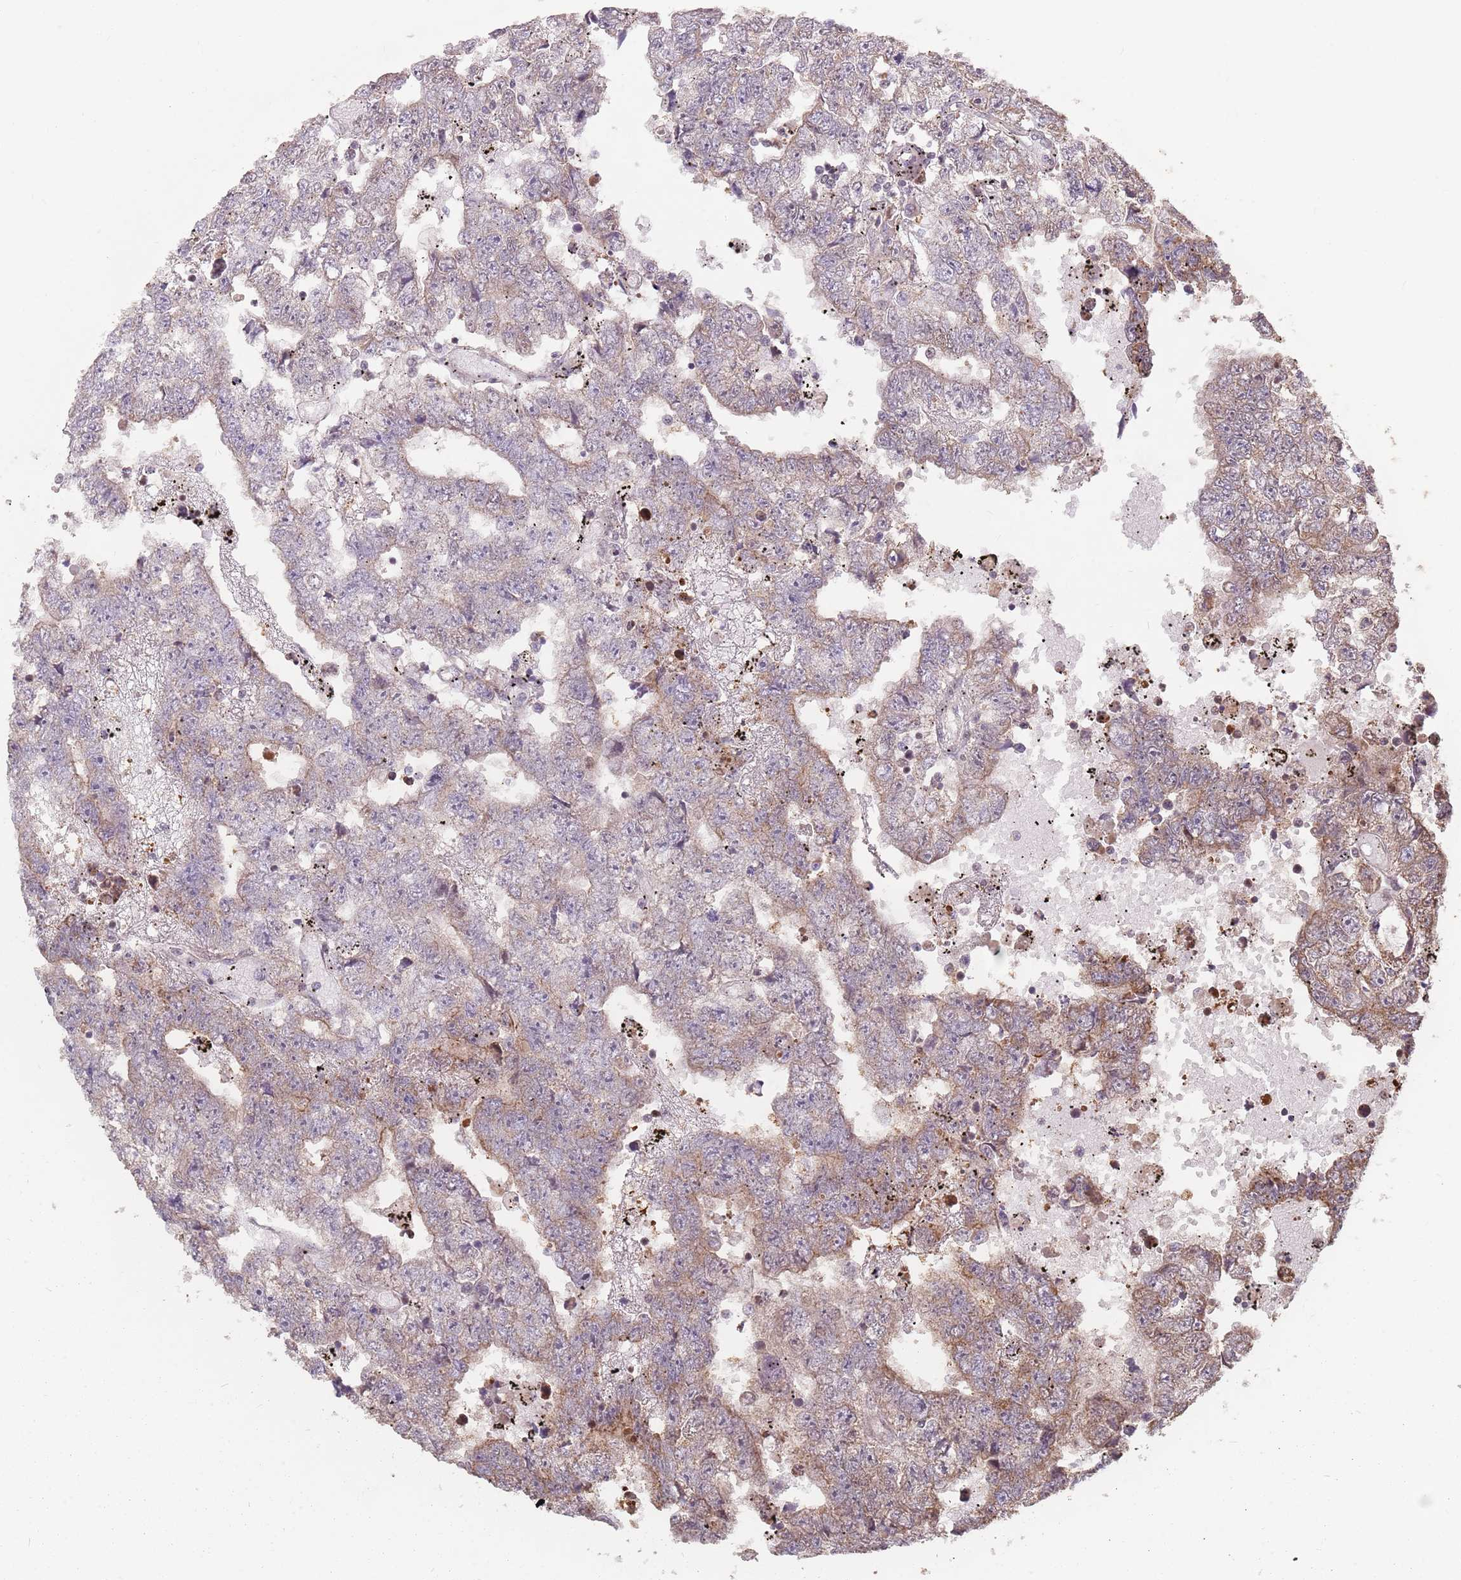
{"staining": {"intensity": "moderate", "quantity": "<25%", "location": "cytoplasmic/membranous"}, "tissue": "testis cancer", "cell_type": "Tumor cells", "image_type": "cancer", "snomed": [{"axis": "morphology", "description": "Carcinoma, Embryonal, NOS"}, {"axis": "topography", "description": "Testis"}], "caption": "High-power microscopy captured an IHC photomicrograph of testis embryonal carcinoma, revealing moderate cytoplasmic/membranous positivity in approximately <25% of tumor cells.", "gene": "VPS52", "patient": {"sex": "male", "age": 25}}